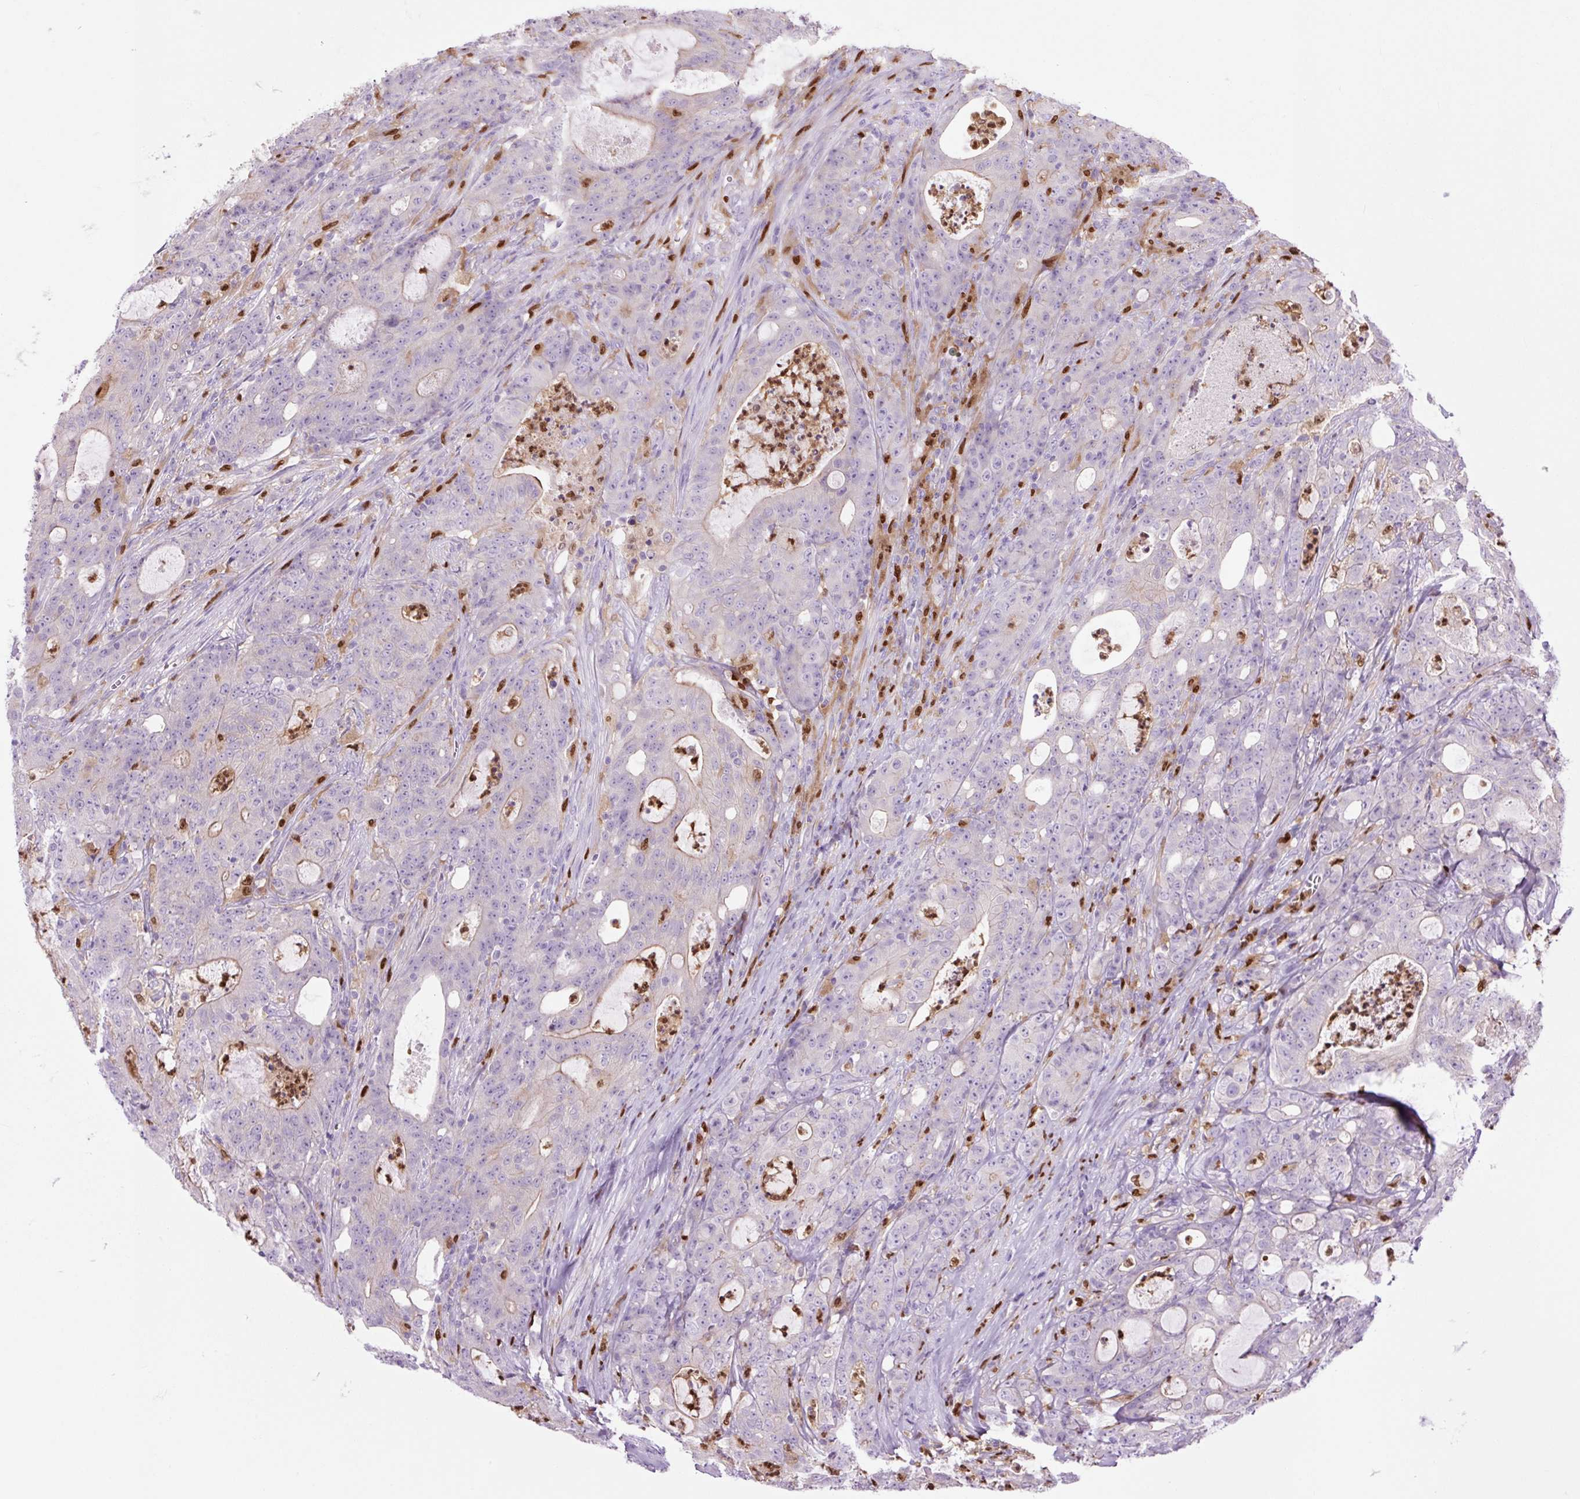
{"staining": {"intensity": "weak", "quantity": "<25%", "location": "cytoplasmic/membranous"}, "tissue": "colorectal cancer", "cell_type": "Tumor cells", "image_type": "cancer", "snomed": [{"axis": "morphology", "description": "Adenocarcinoma, NOS"}, {"axis": "topography", "description": "Colon"}], "caption": "The photomicrograph displays no staining of tumor cells in colorectal cancer (adenocarcinoma). (Brightfield microscopy of DAB (3,3'-diaminobenzidine) immunohistochemistry at high magnification).", "gene": "SPI1", "patient": {"sex": "male", "age": 83}}